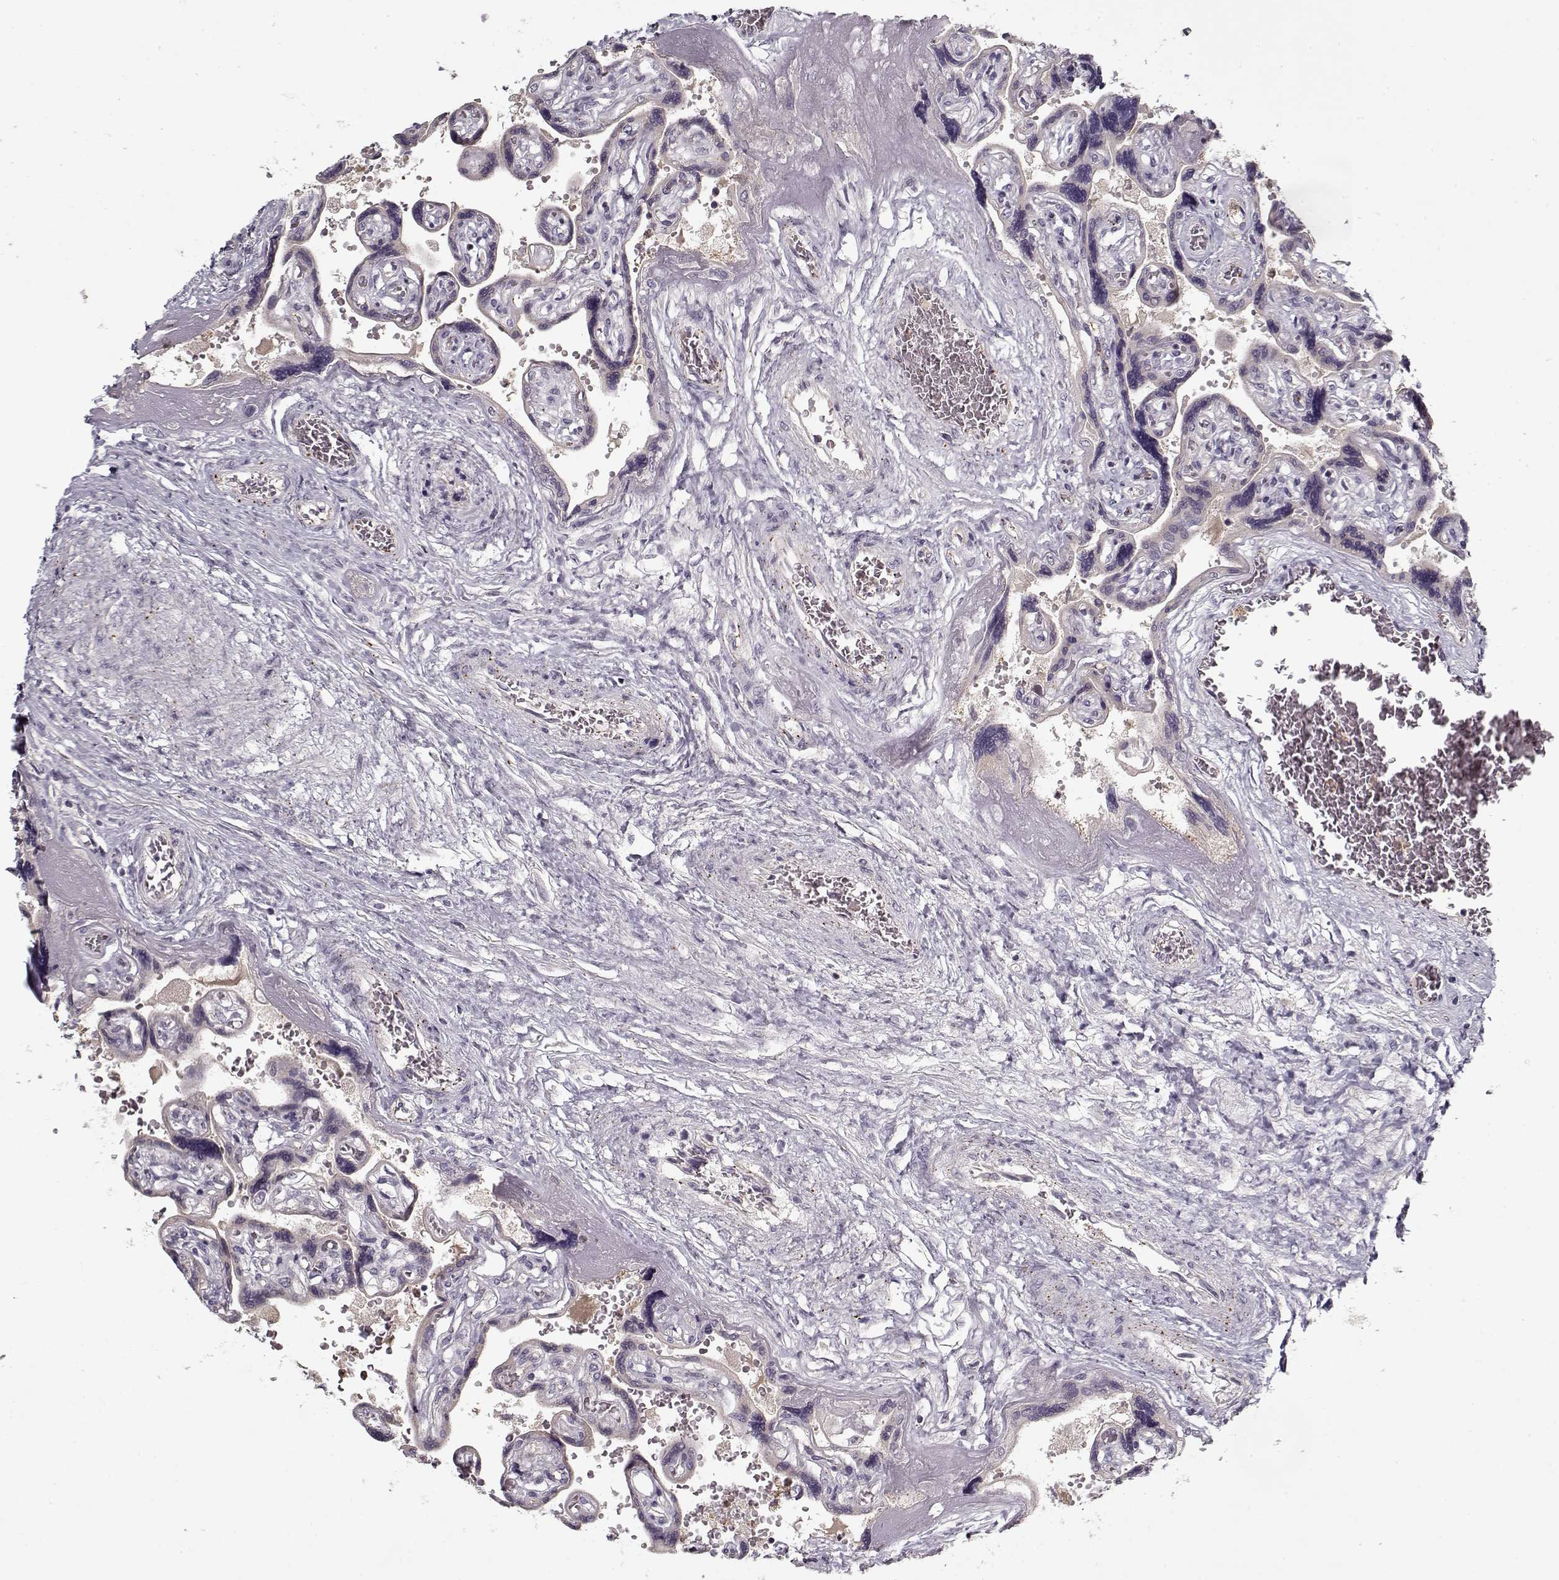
{"staining": {"intensity": "negative", "quantity": "none", "location": "none"}, "tissue": "placenta", "cell_type": "Decidual cells", "image_type": "normal", "snomed": [{"axis": "morphology", "description": "Normal tissue, NOS"}, {"axis": "topography", "description": "Placenta"}], "caption": "High power microscopy histopathology image of an immunohistochemistry (IHC) image of normal placenta, revealing no significant positivity in decidual cells. (DAB (3,3'-diaminobenzidine) immunohistochemistry with hematoxylin counter stain).", "gene": "UNC13D", "patient": {"sex": "female", "age": 32}}